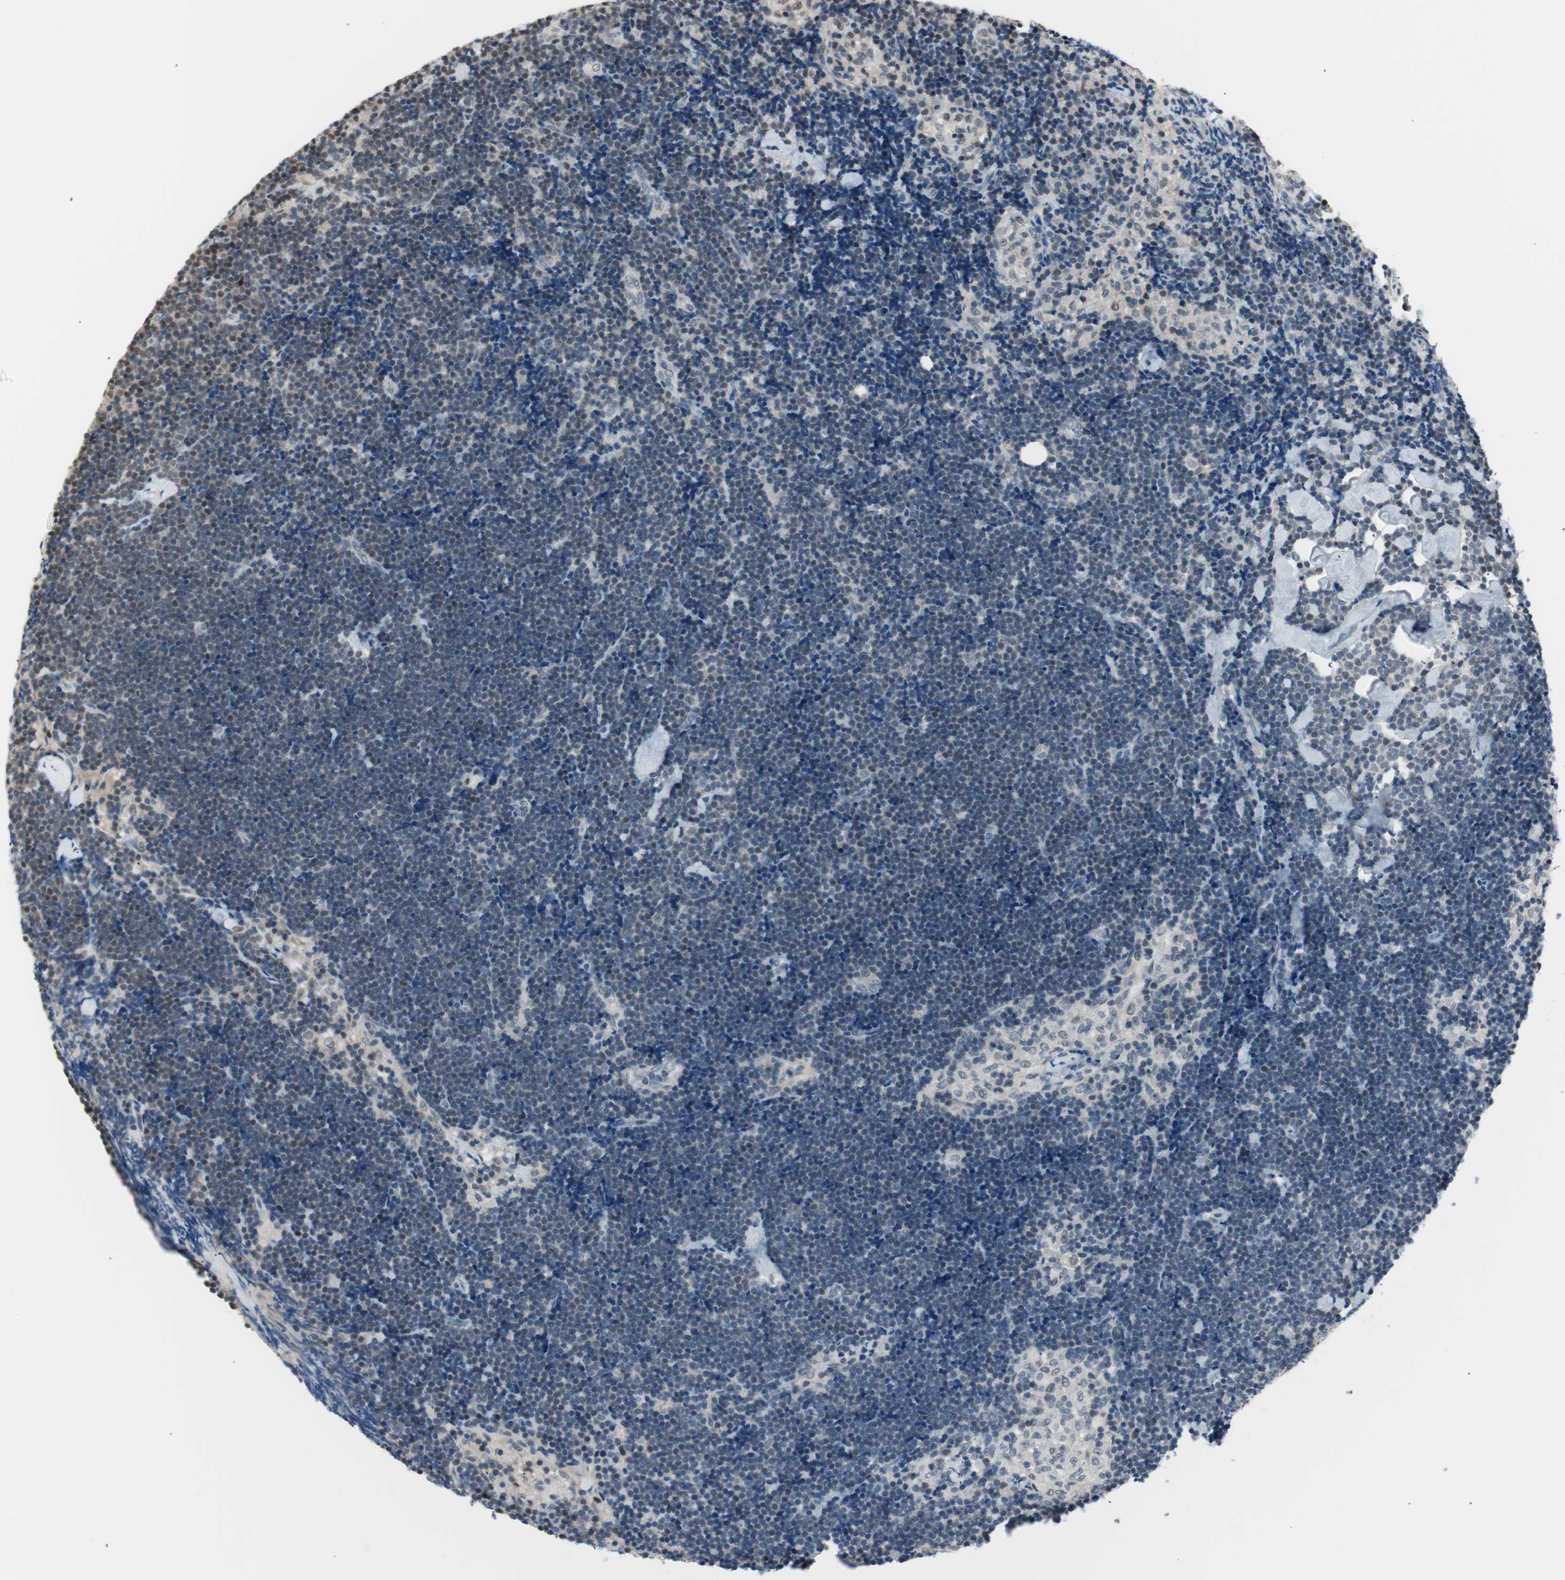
{"staining": {"intensity": "weak", "quantity": "25%-75%", "location": "nuclear"}, "tissue": "lymph node", "cell_type": "Non-germinal center cells", "image_type": "normal", "snomed": [{"axis": "morphology", "description": "Normal tissue, NOS"}, {"axis": "topography", "description": "Lymph node"}], "caption": "Lymph node stained for a protein (brown) shows weak nuclear positive expression in about 25%-75% of non-germinal center cells.", "gene": "LONP2", "patient": {"sex": "male", "age": 63}}